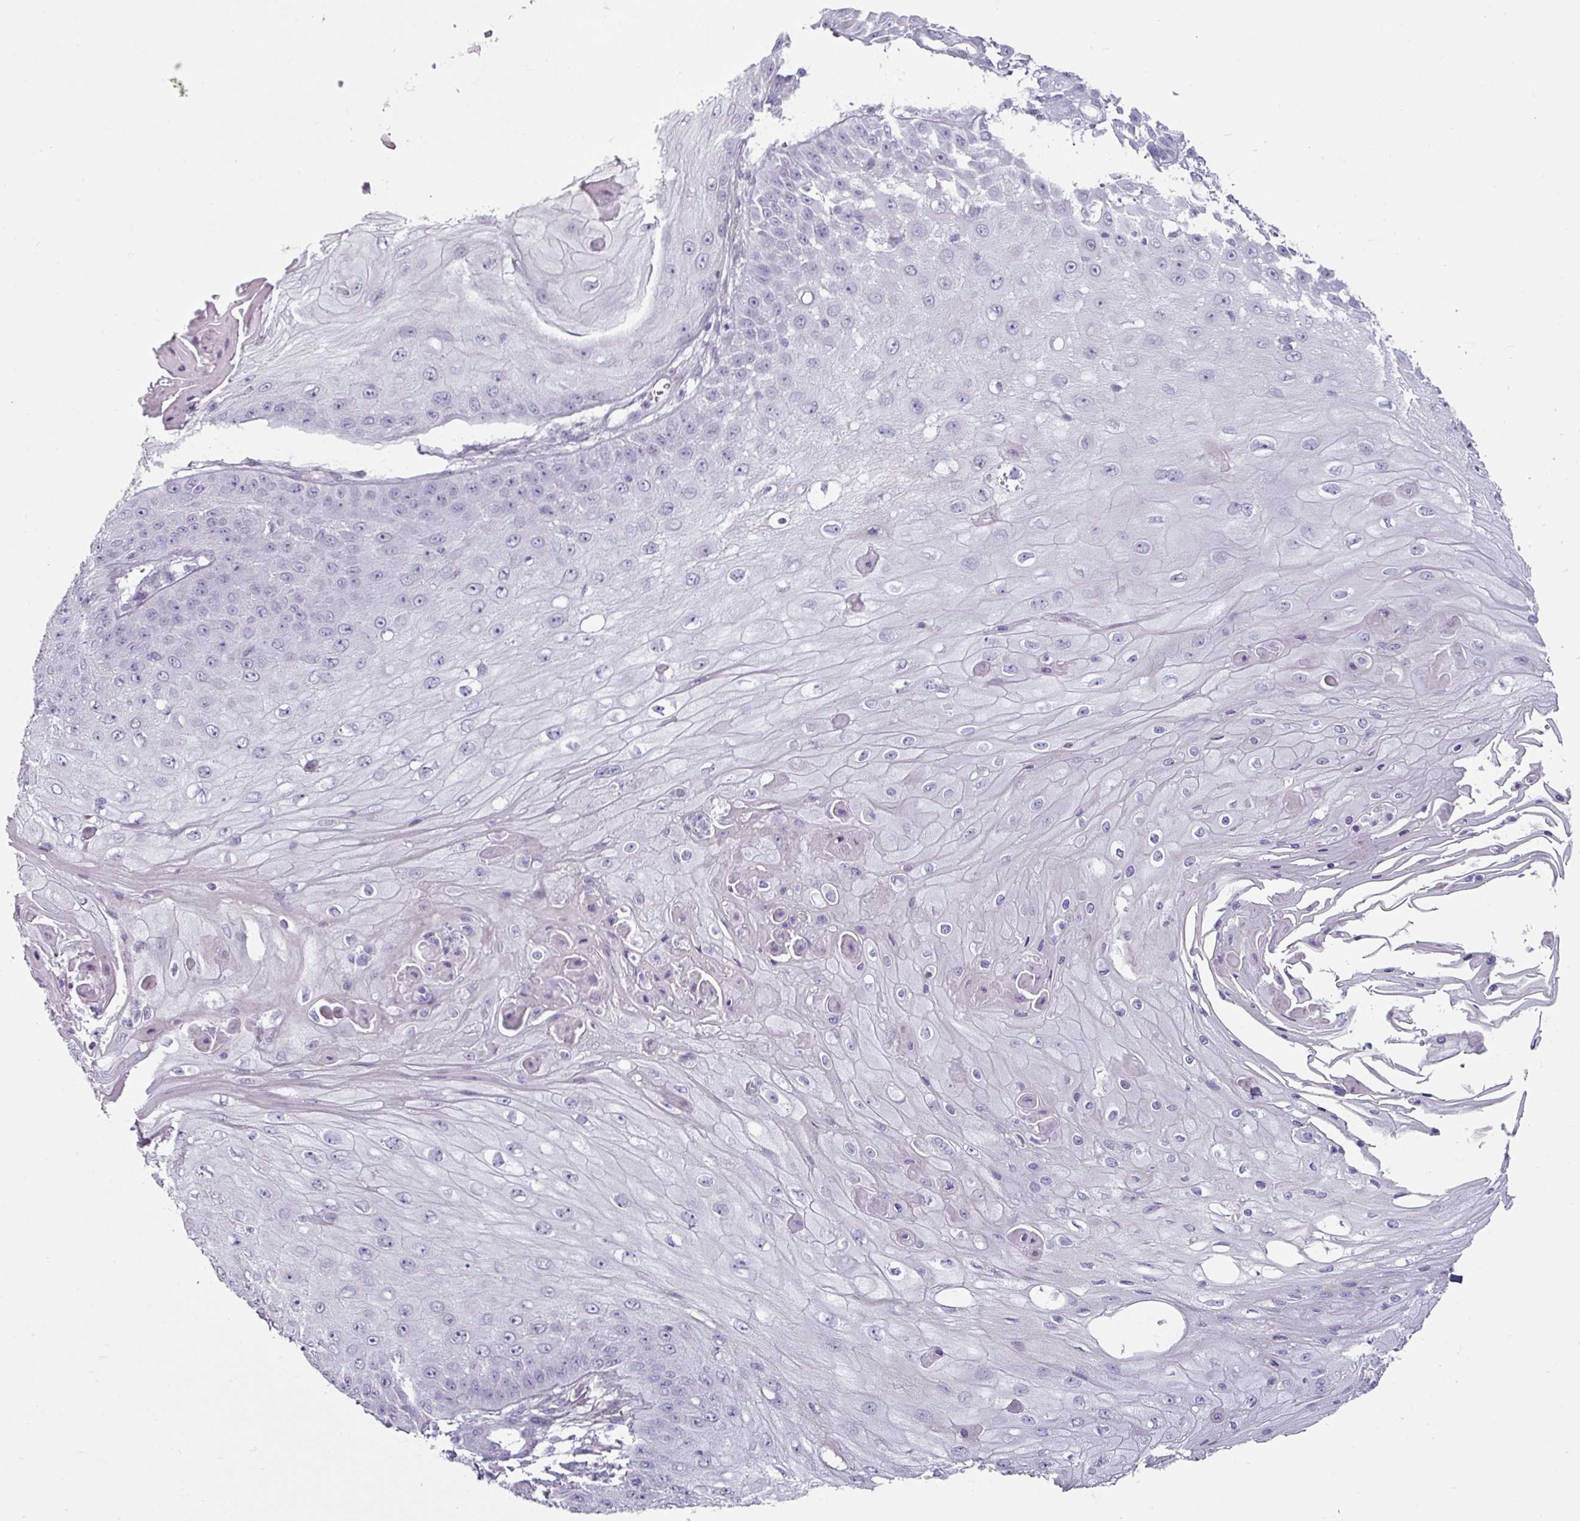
{"staining": {"intensity": "negative", "quantity": "none", "location": "none"}, "tissue": "skin cancer", "cell_type": "Tumor cells", "image_type": "cancer", "snomed": [{"axis": "morphology", "description": "Squamous cell carcinoma, NOS"}, {"axis": "topography", "description": "Skin"}], "caption": "Tumor cells show no significant protein positivity in squamous cell carcinoma (skin). (Stains: DAB immunohistochemistry (IHC) with hematoxylin counter stain, Microscopy: brightfield microscopy at high magnification).", "gene": "CLCA1", "patient": {"sex": "male", "age": 70}}